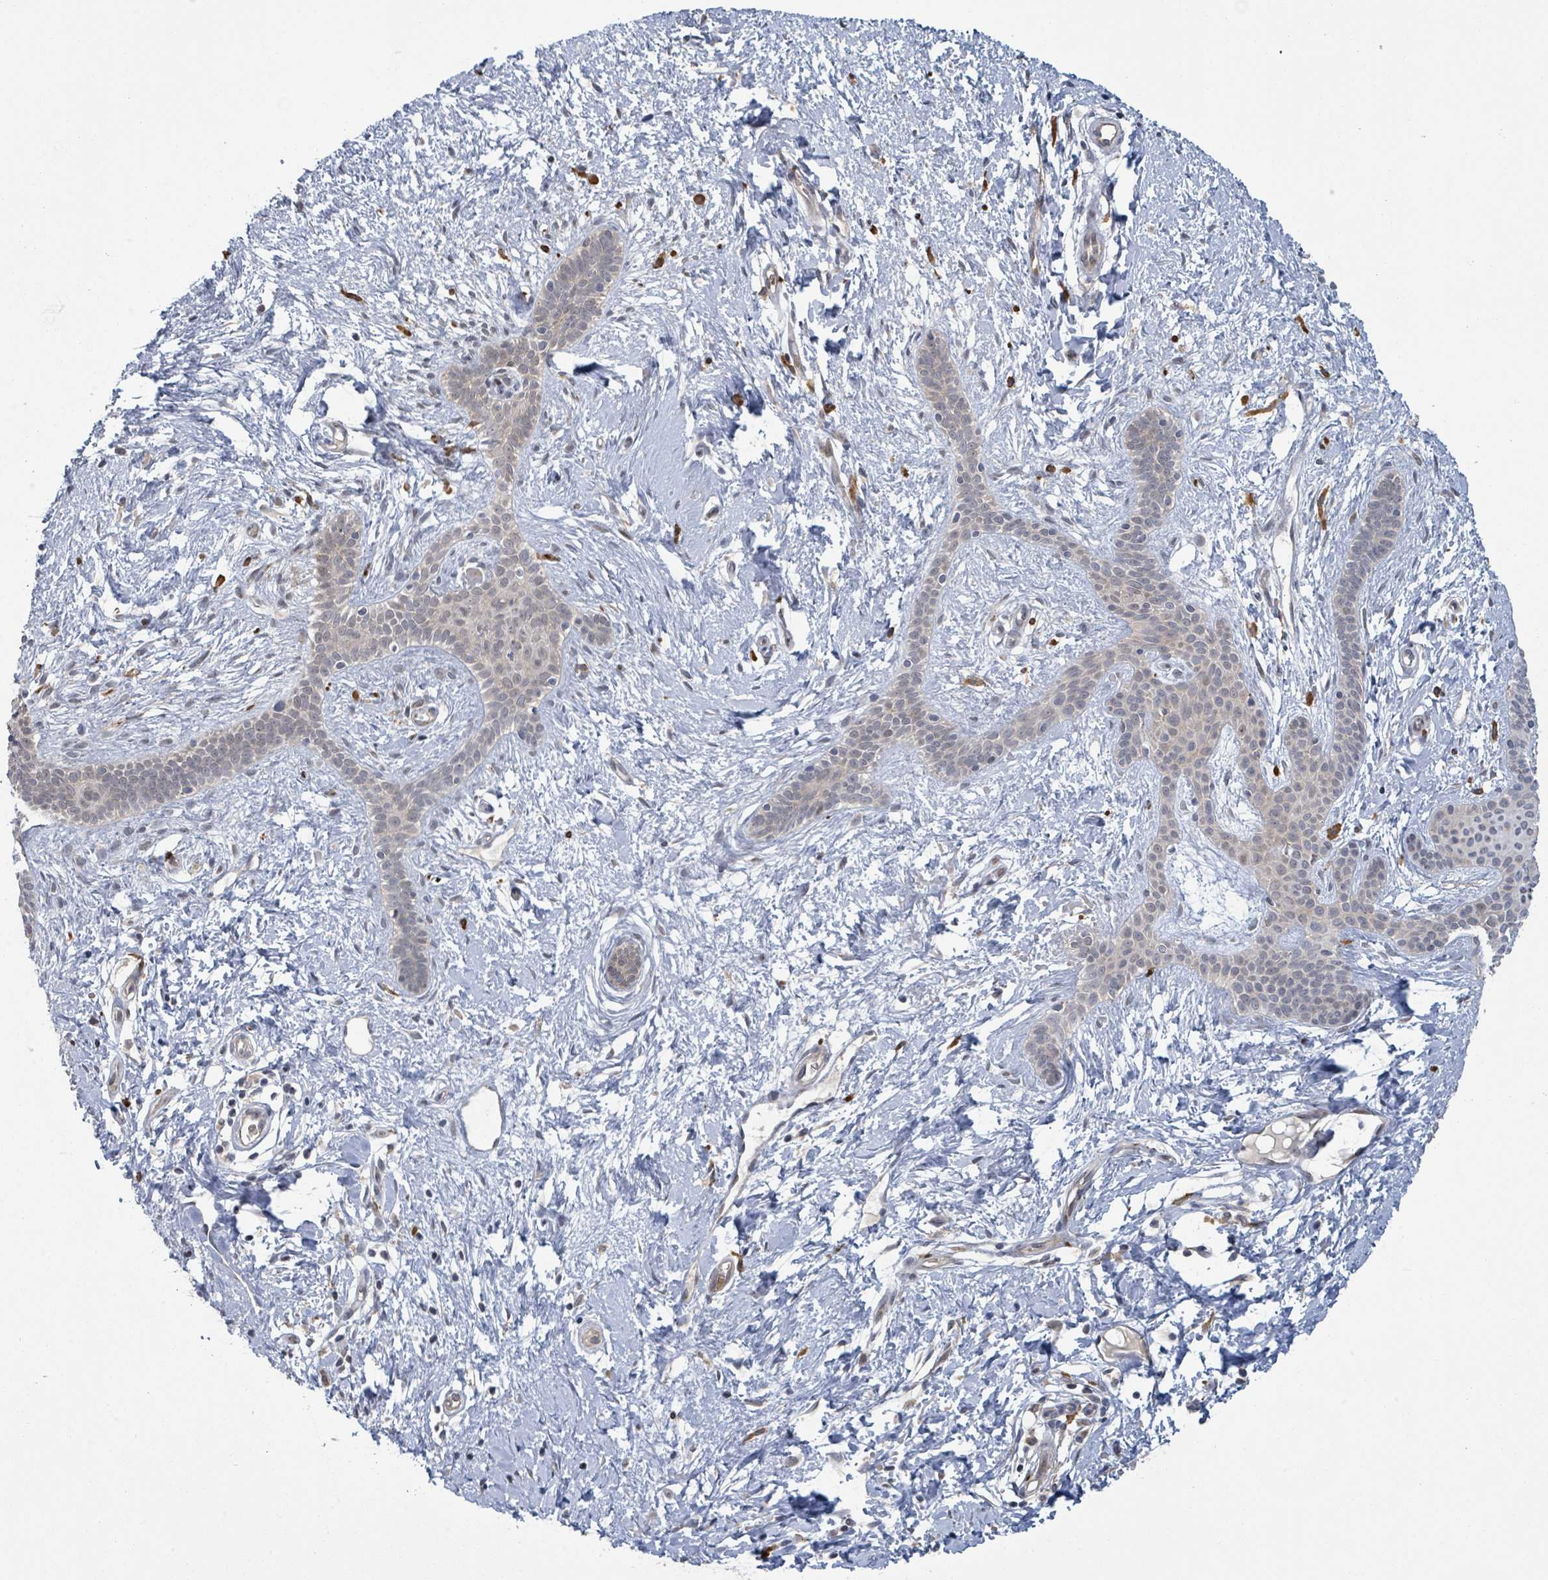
{"staining": {"intensity": "weak", "quantity": "<25%", "location": "nuclear"}, "tissue": "skin cancer", "cell_type": "Tumor cells", "image_type": "cancer", "snomed": [{"axis": "morphology", "description": "Basal cell carcinoma"}, {"axis": "topography", "description": "Skin"}], "caption": "A high-resolution photomicrograph shows IHC staining of skin cancer (basal cell carcinoma), which demonstrates no significant expression in tumor cells.", "gene": "SHROOM2", "patient": {"sex": "male", "age": 78}}